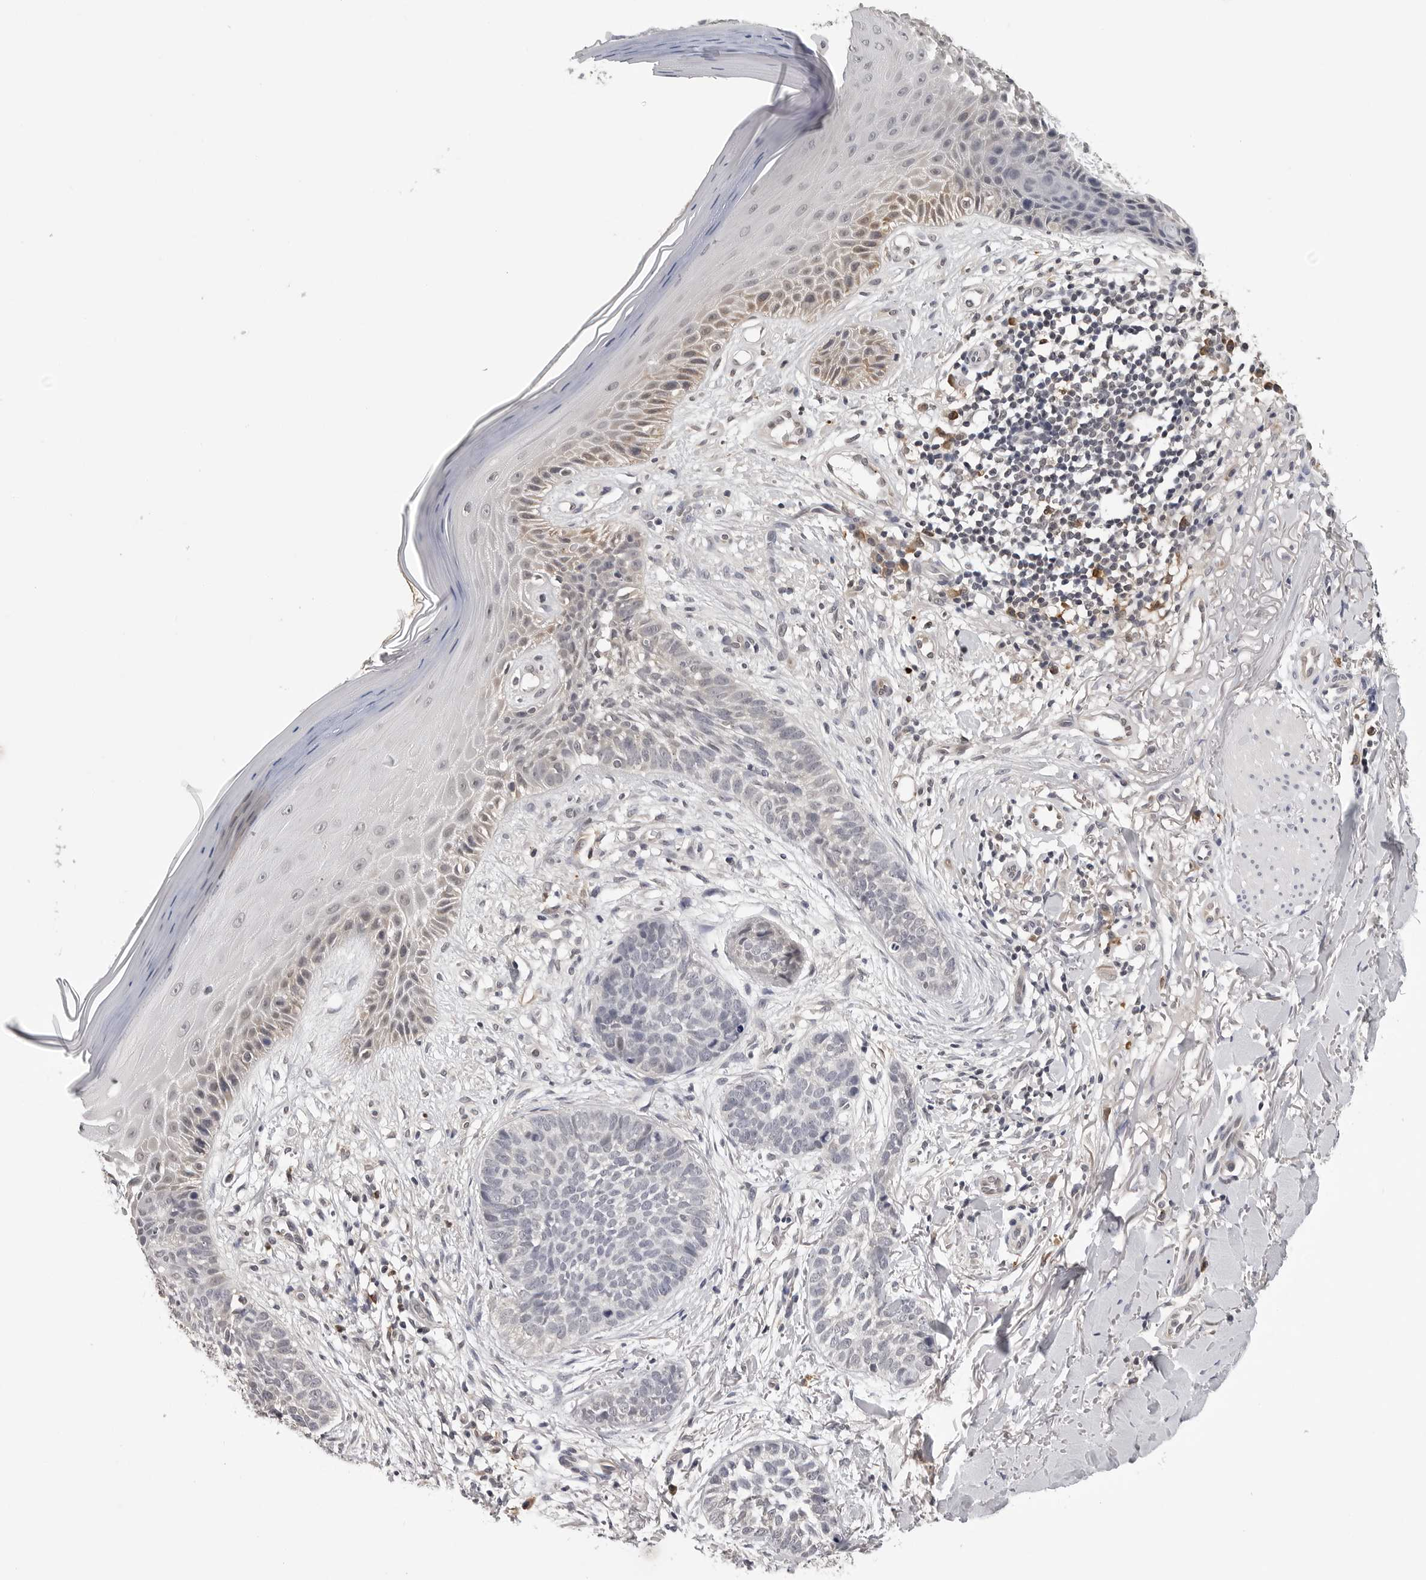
{"staining": {"intensity": "negative", "quantity": "none", "location": "none"}, "tissue": "skin cancer", "cell_type": "Tumor cells", "image_type": "cancer", "snomed": [{"axis": "morphology", "description": "Normal tissue, NOS"}, {"axis": "morphology", "description": "Basal cell carcinoma"}, {"axis": "topography", "description": "Skin"}], "caption": "There is no significant positivity in tumor cells of skin basal cell carcinoma.", "gene": "TRMT13", "patient": {"sex": "male", "age": 67}}